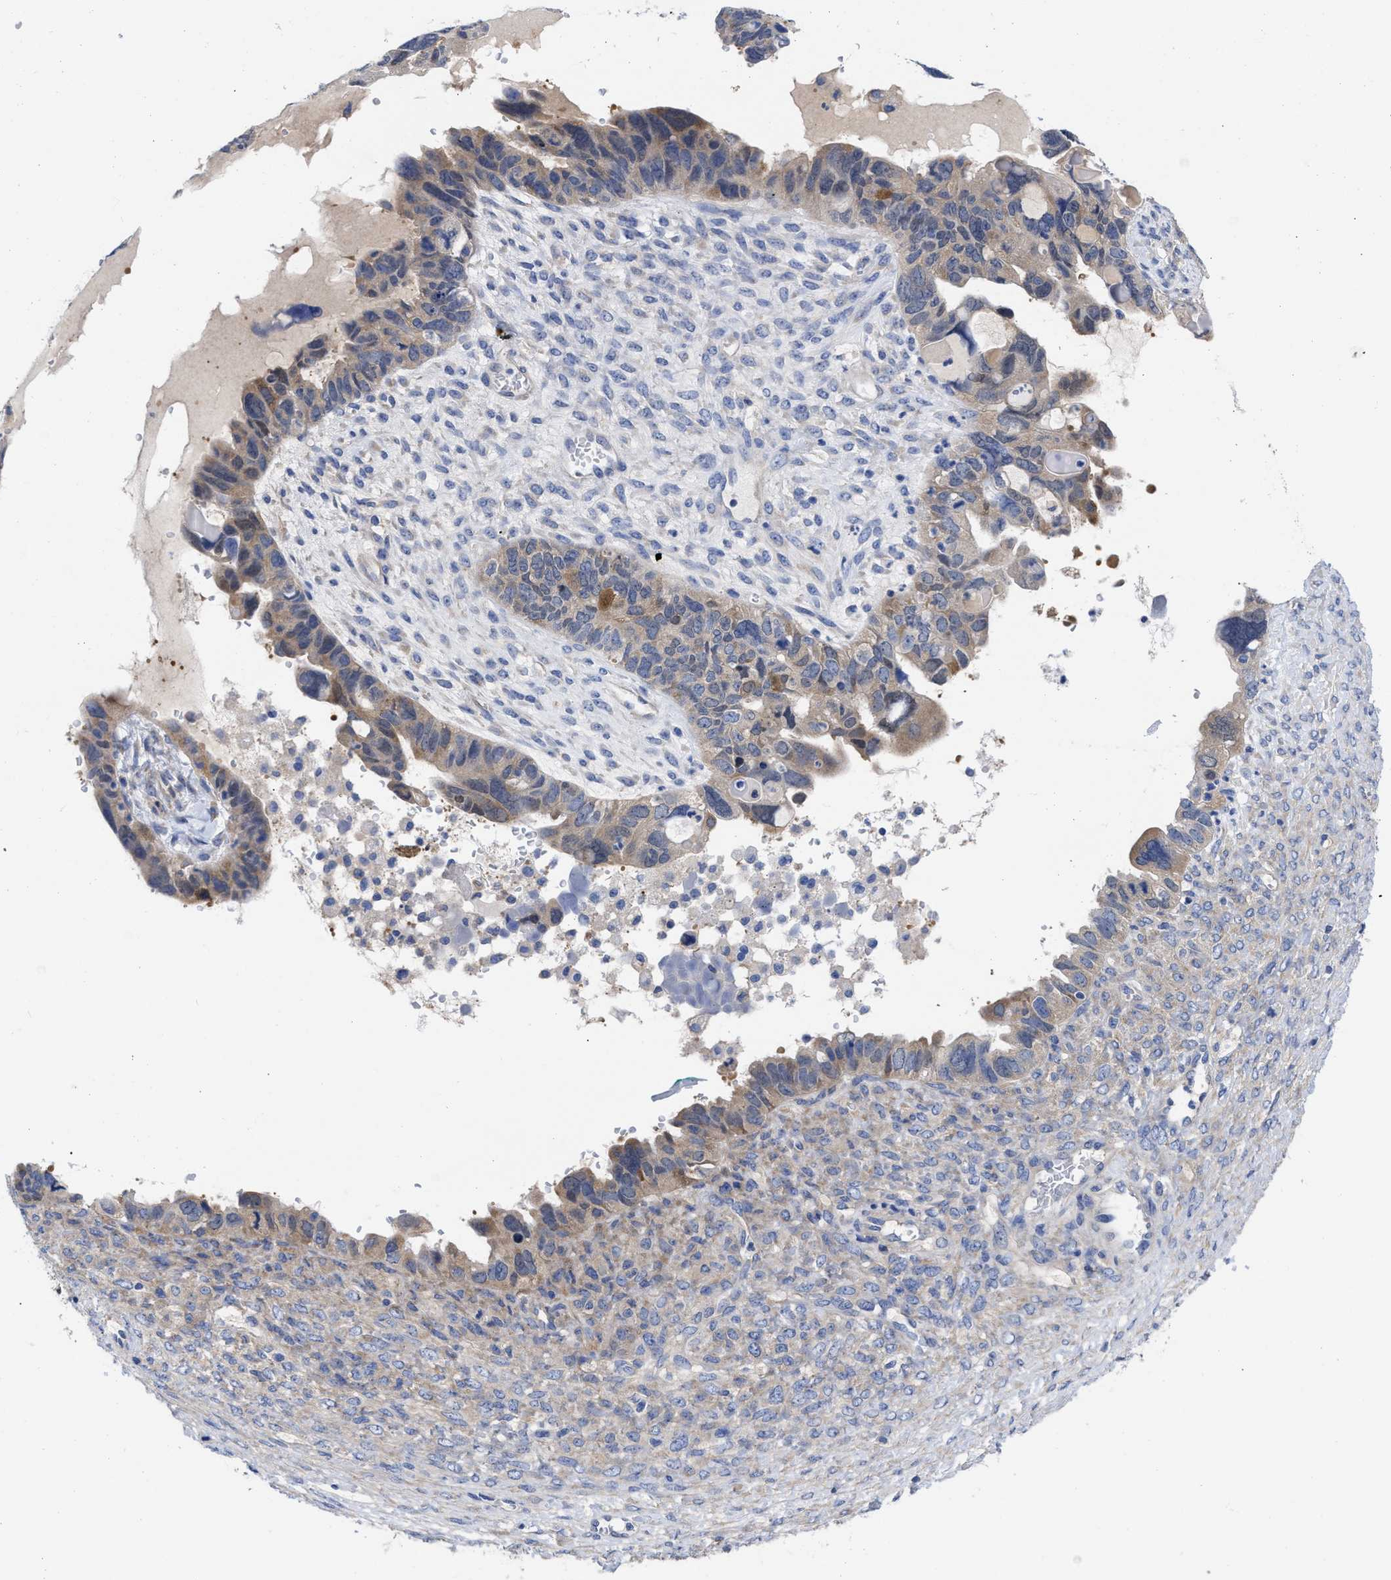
{"staining": {"intensity": "strong", "quantity": ">75%", "location": "cytoplasmic/membranous"}, "tissue": "ovarian cancer", "cell_type": "Tumor cells", "image_type": "cancer", "snomed": [{"axis": "morphology", "description": "Cystadenocarcinoma, serous, NOS"}, {"axis": "topography", "description": "Ovary"}], "caption": "A high amount of strong cytoplasmic/membranous staining is seen in approximately >75% of tumor cells in serous cystadenocarcinoma (ovarian) tissue.", "gene": "RBKS", "patient": {"sex": "female", "age": 79}}